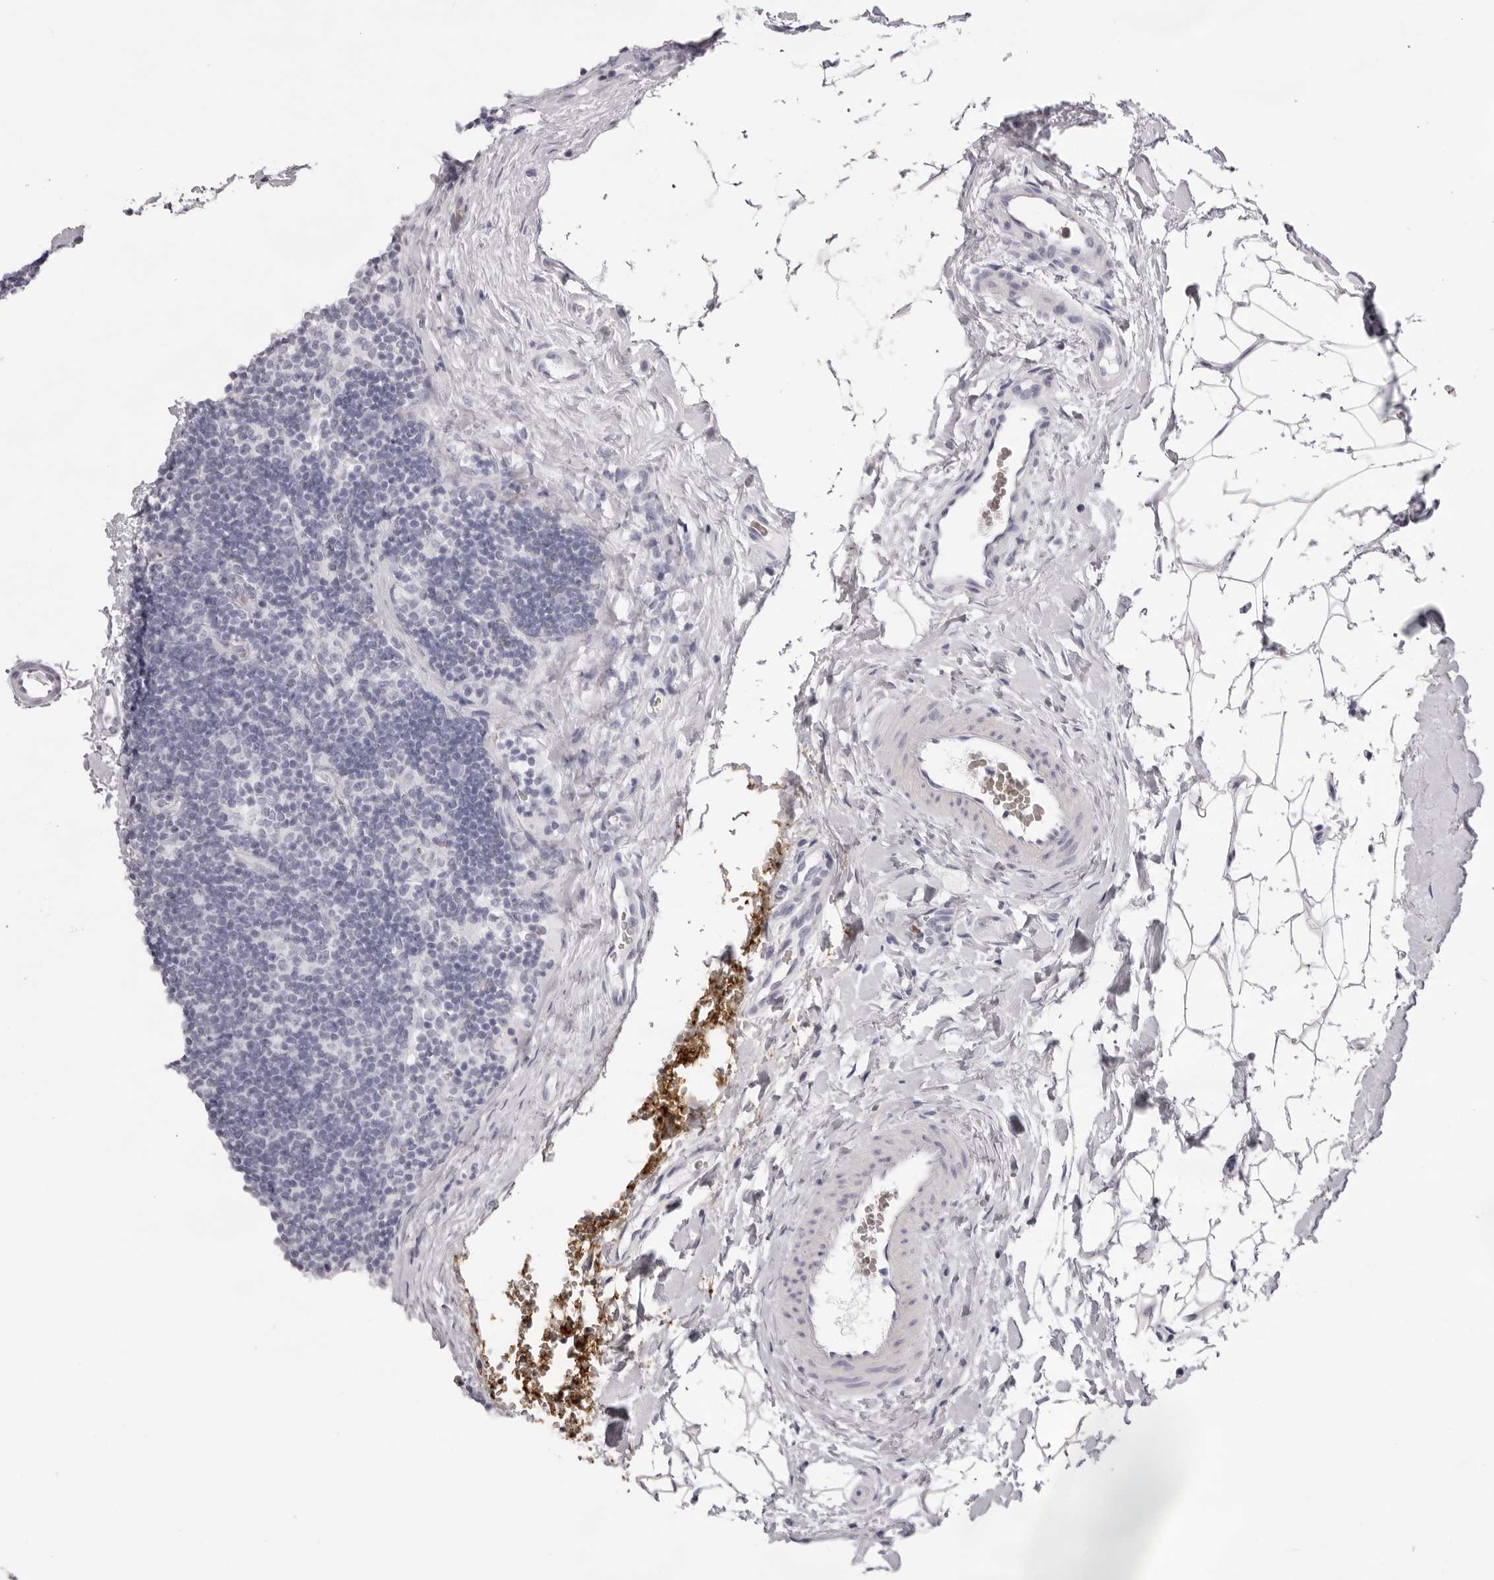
{"staining": {"intensity": "negative", "quantity": "none", "location": "none"}, "tissue": "lymph node", "cell_type": "Germinal center cells", "image_type": "normal", "snomed": [{"axis": "morphology", "description": "Normal tissue, NOS"}, {"axis": "topography", "description": "Lymph node"}], "caption": "This photomicrograph is of unremarkable lymph node stained with immunohistochemistry to label a protein in brown with the nuclei are counter-stained blue. There is no positivity in germinal center cells.", "gene": "SPTA1", "patient": {"sex": "female", "age": 22}}